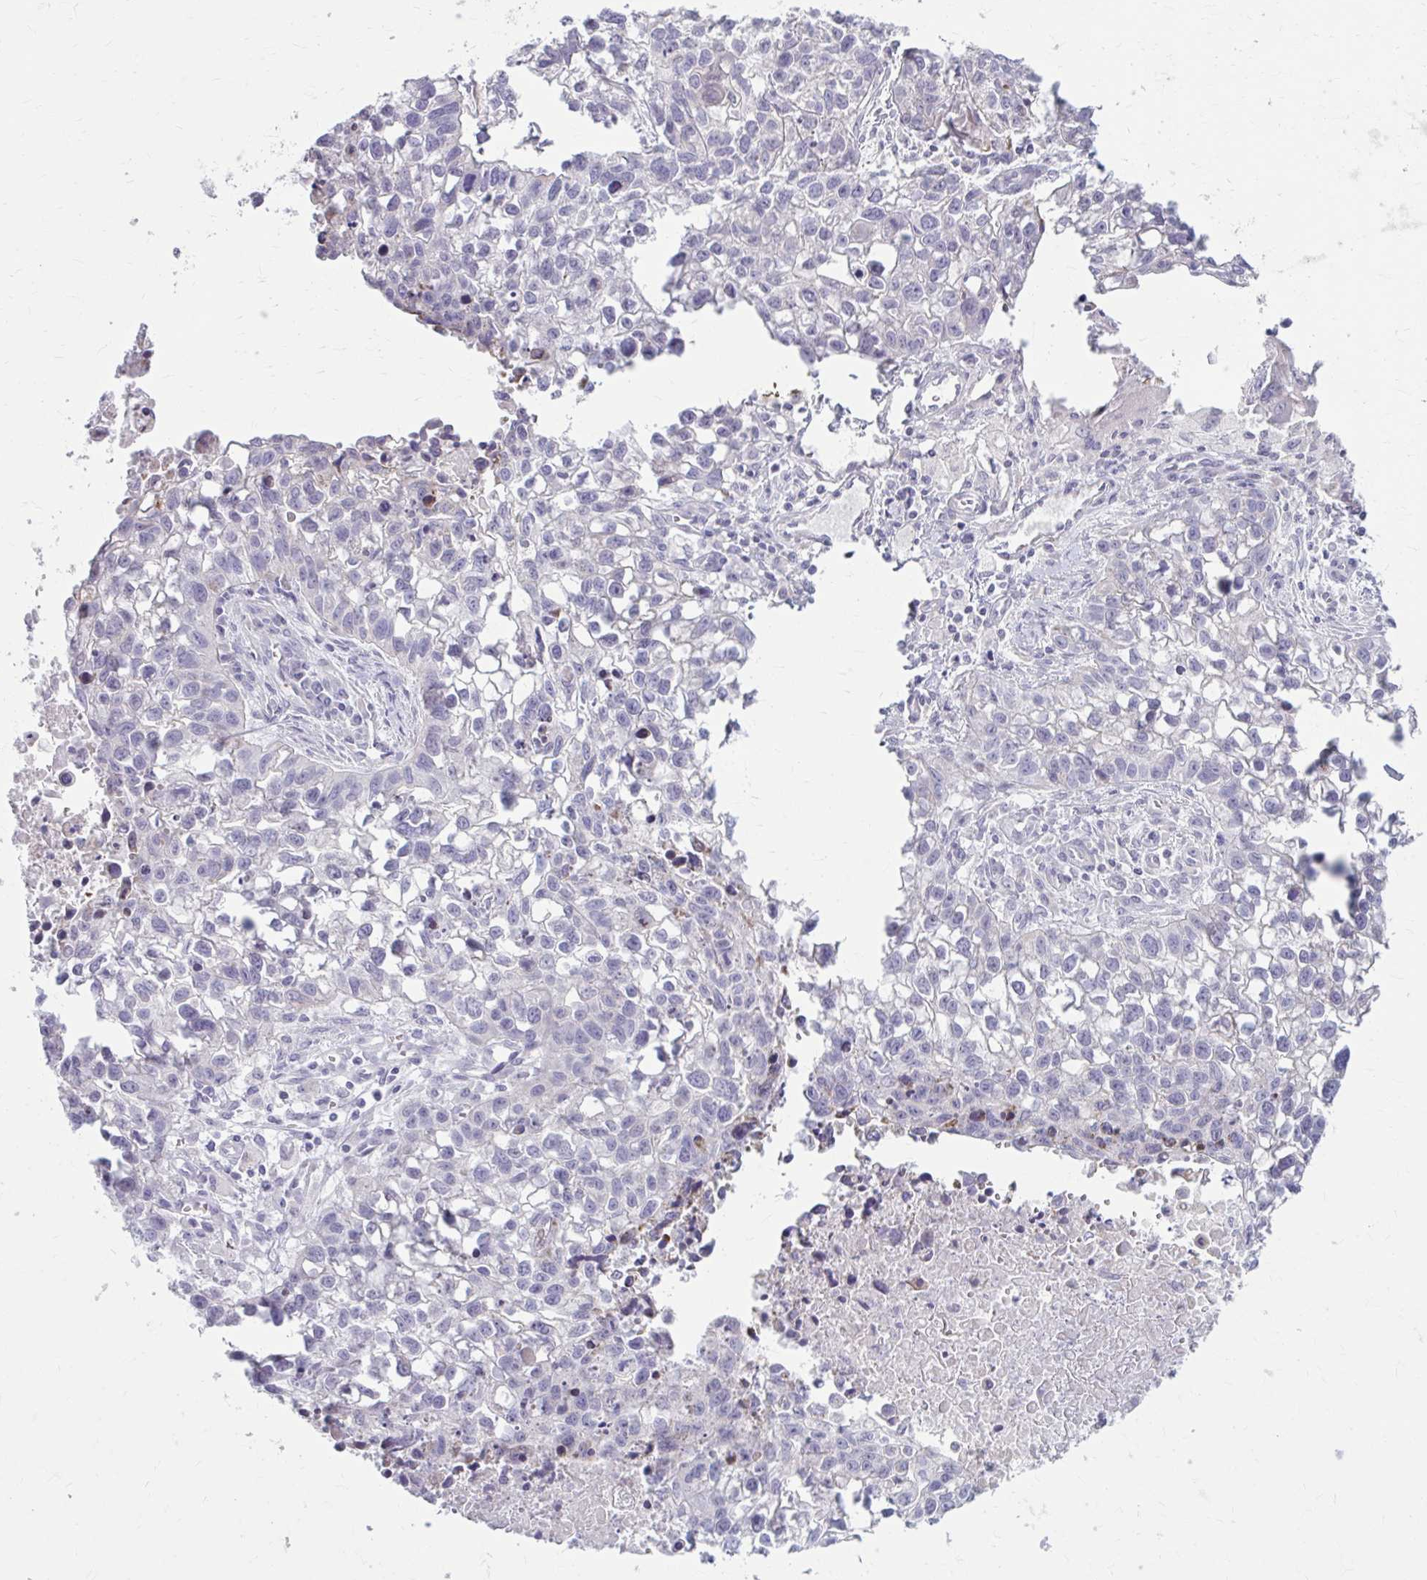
{"staining": {"intensity": "negative", "quantity": "none", "location": "none"}, "tissue": "lung cancer", "cell_type": "Tumor cells", "image_type": "cancer", "snomed": [{"axis": "morphology", "description": "Squamous cell carcinoma, NOS"}, {"axis": "topography", "description": "Lung"}], "caption": "The histopathology image displays no staining of tumor cells in lung cancer (squamous cell carcinoma).", "gene": "MSMO1", "patient": {"sex": "male", "age": 74}}